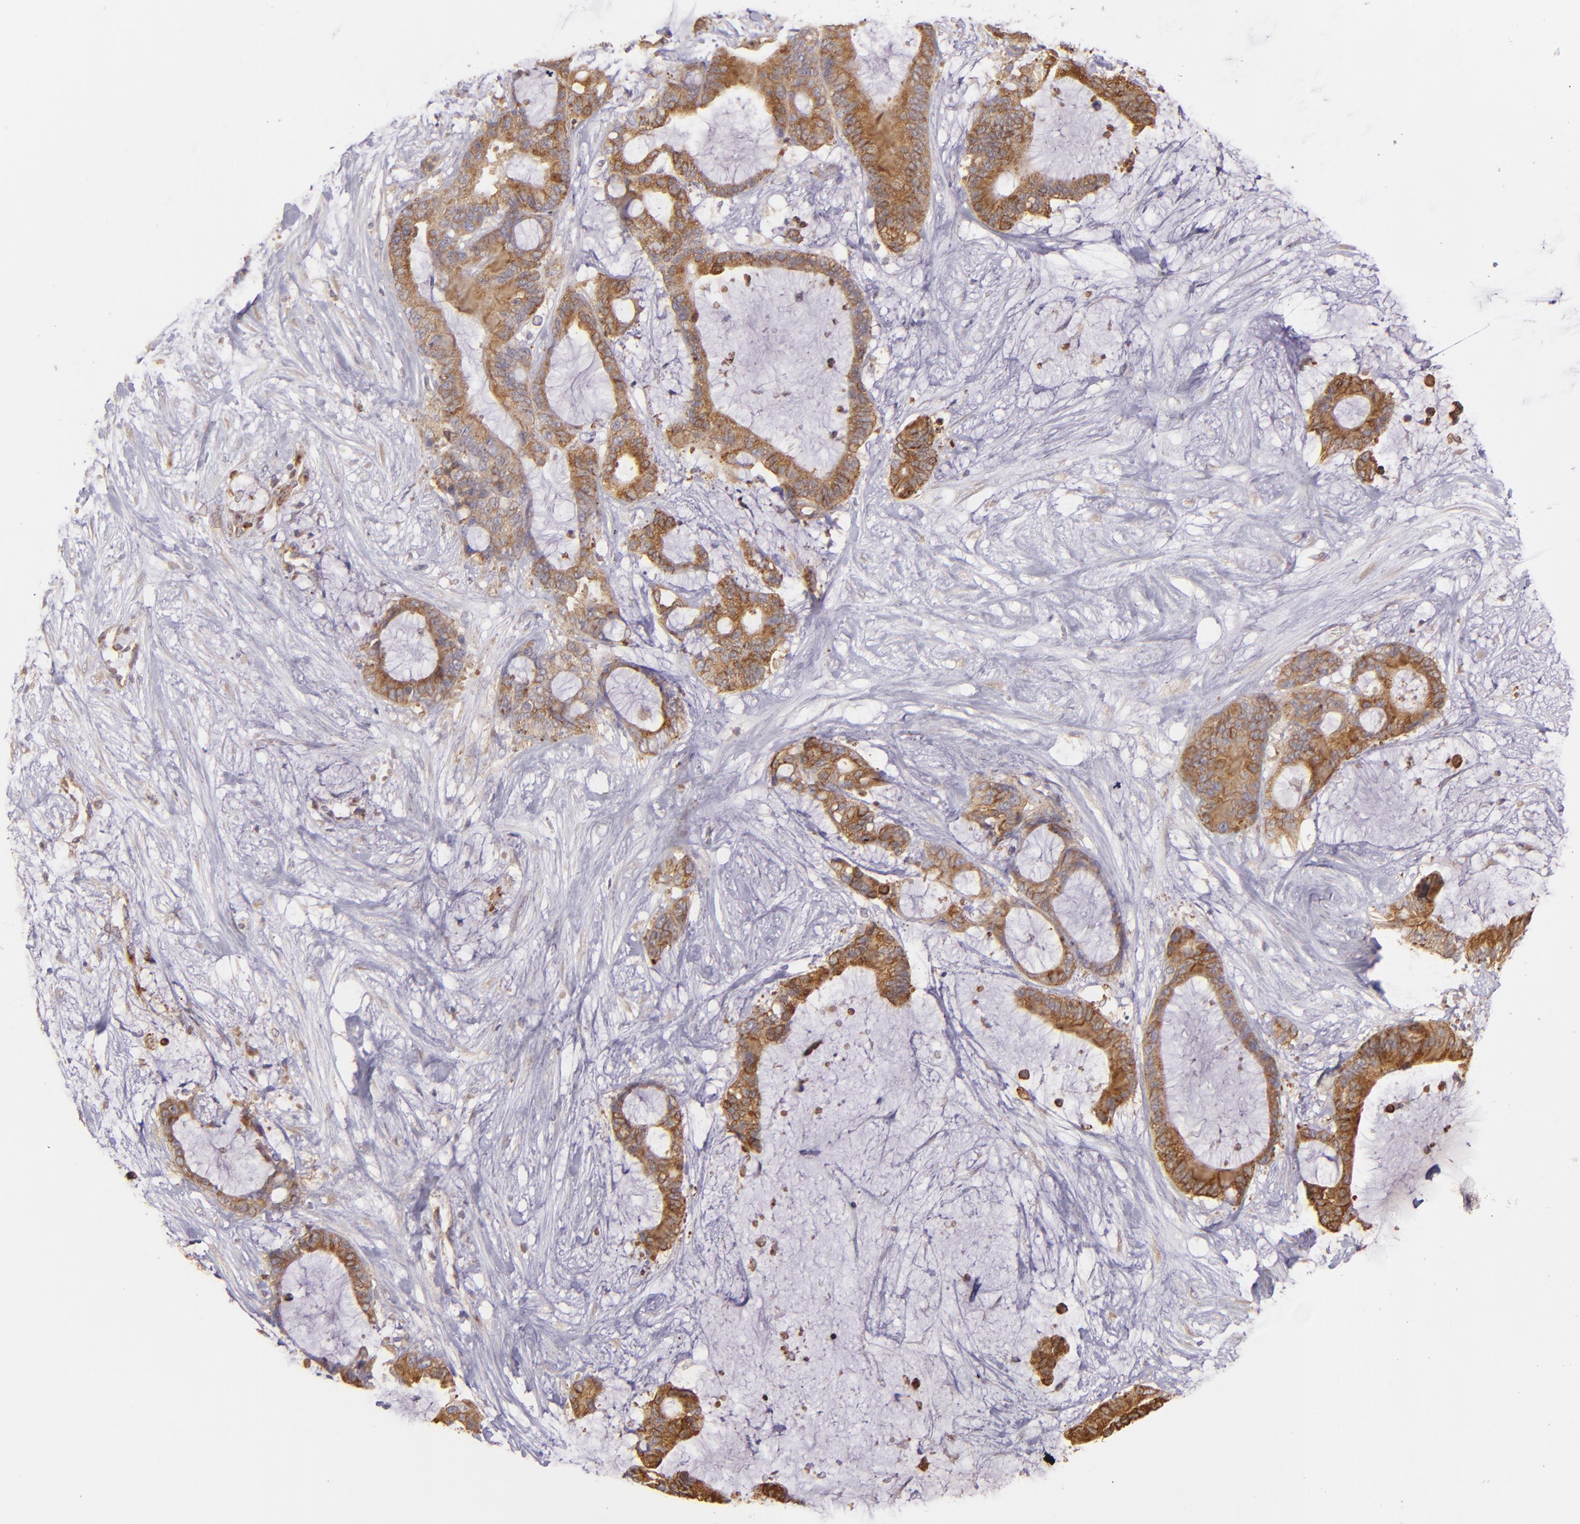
{"staining": {"intensity": "strong", "quantity": ">75%", "location": "cytoplasmic/membranous"}, "tissue": "liver cancer", "cell_type": "Tumor cells", "image_type": "cancer", "snomed": [{"axis": "morphology", "description": "Cholangiocarcinoma"}, {"axis": "topography", "description": "Liver"}], "caption": "A photomicrograph showing strong cytoplasmic/membranous staining in approximately >75% of tumor cells in liver cholangiocarcinoma, as visualized by brown immunohistochemical staining.", "gene": "ECE1", "patient": {"sex": "female", "age": 73}}